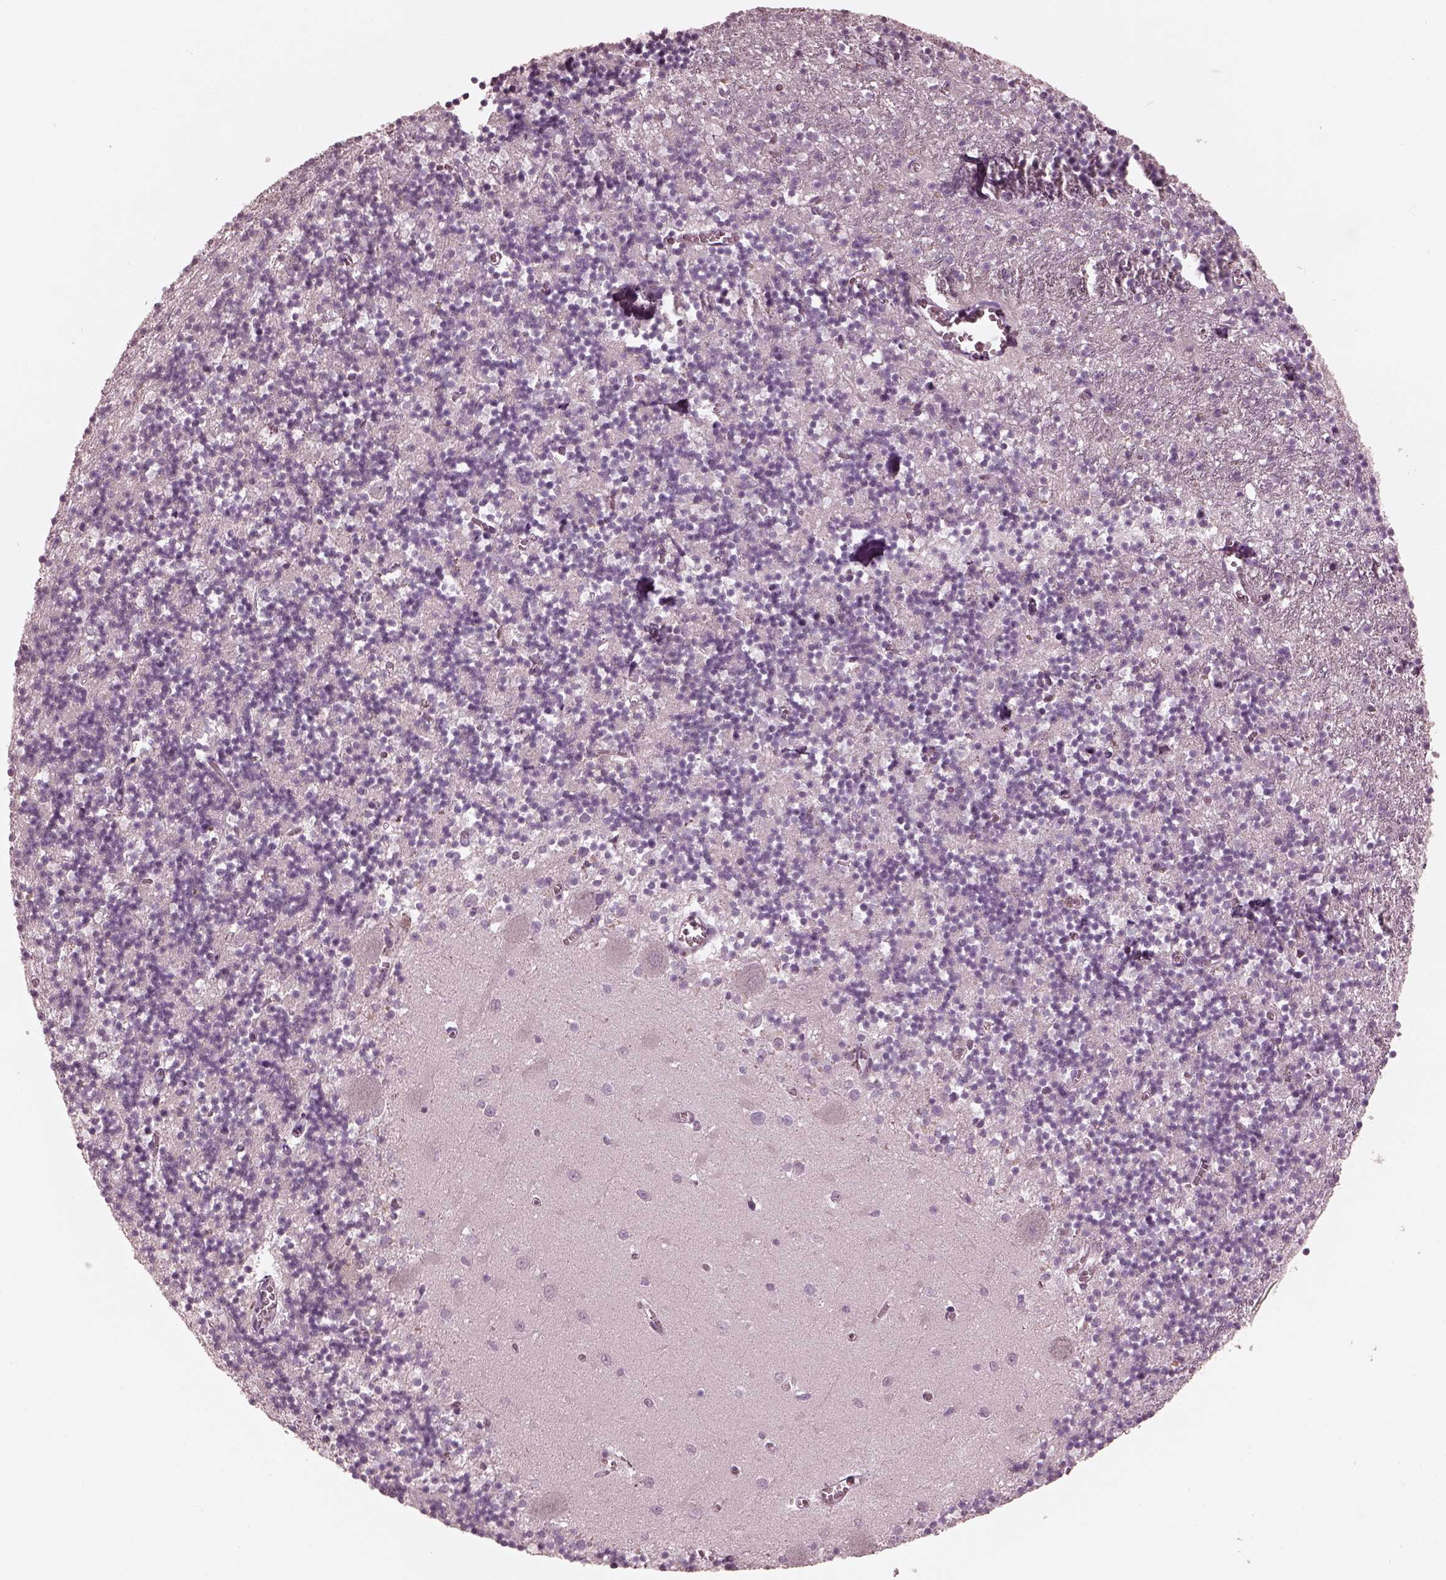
{"staining": {"intensity": "negative", "quantity": "none", "location": "none"}, "tissue": "cerebellum", "cell_type": "Cells in granular layer", "image_type": "normal", "snomed": [{"axis": "morphology", "description": "Normal tissue, NOS"}, {"axis": "topography", "description": "Cerebellum"}], "caption": "Immunohistochemical staining of unremarkable cerebellum demonstrates no significant positivity in cells in granular layer. (DAB immunohistochemistry (IHC) visualized using brightfield microscopy, high magnification).", "gene": "VWA5B1", "patient": {"sex": "female", "age": 64}}